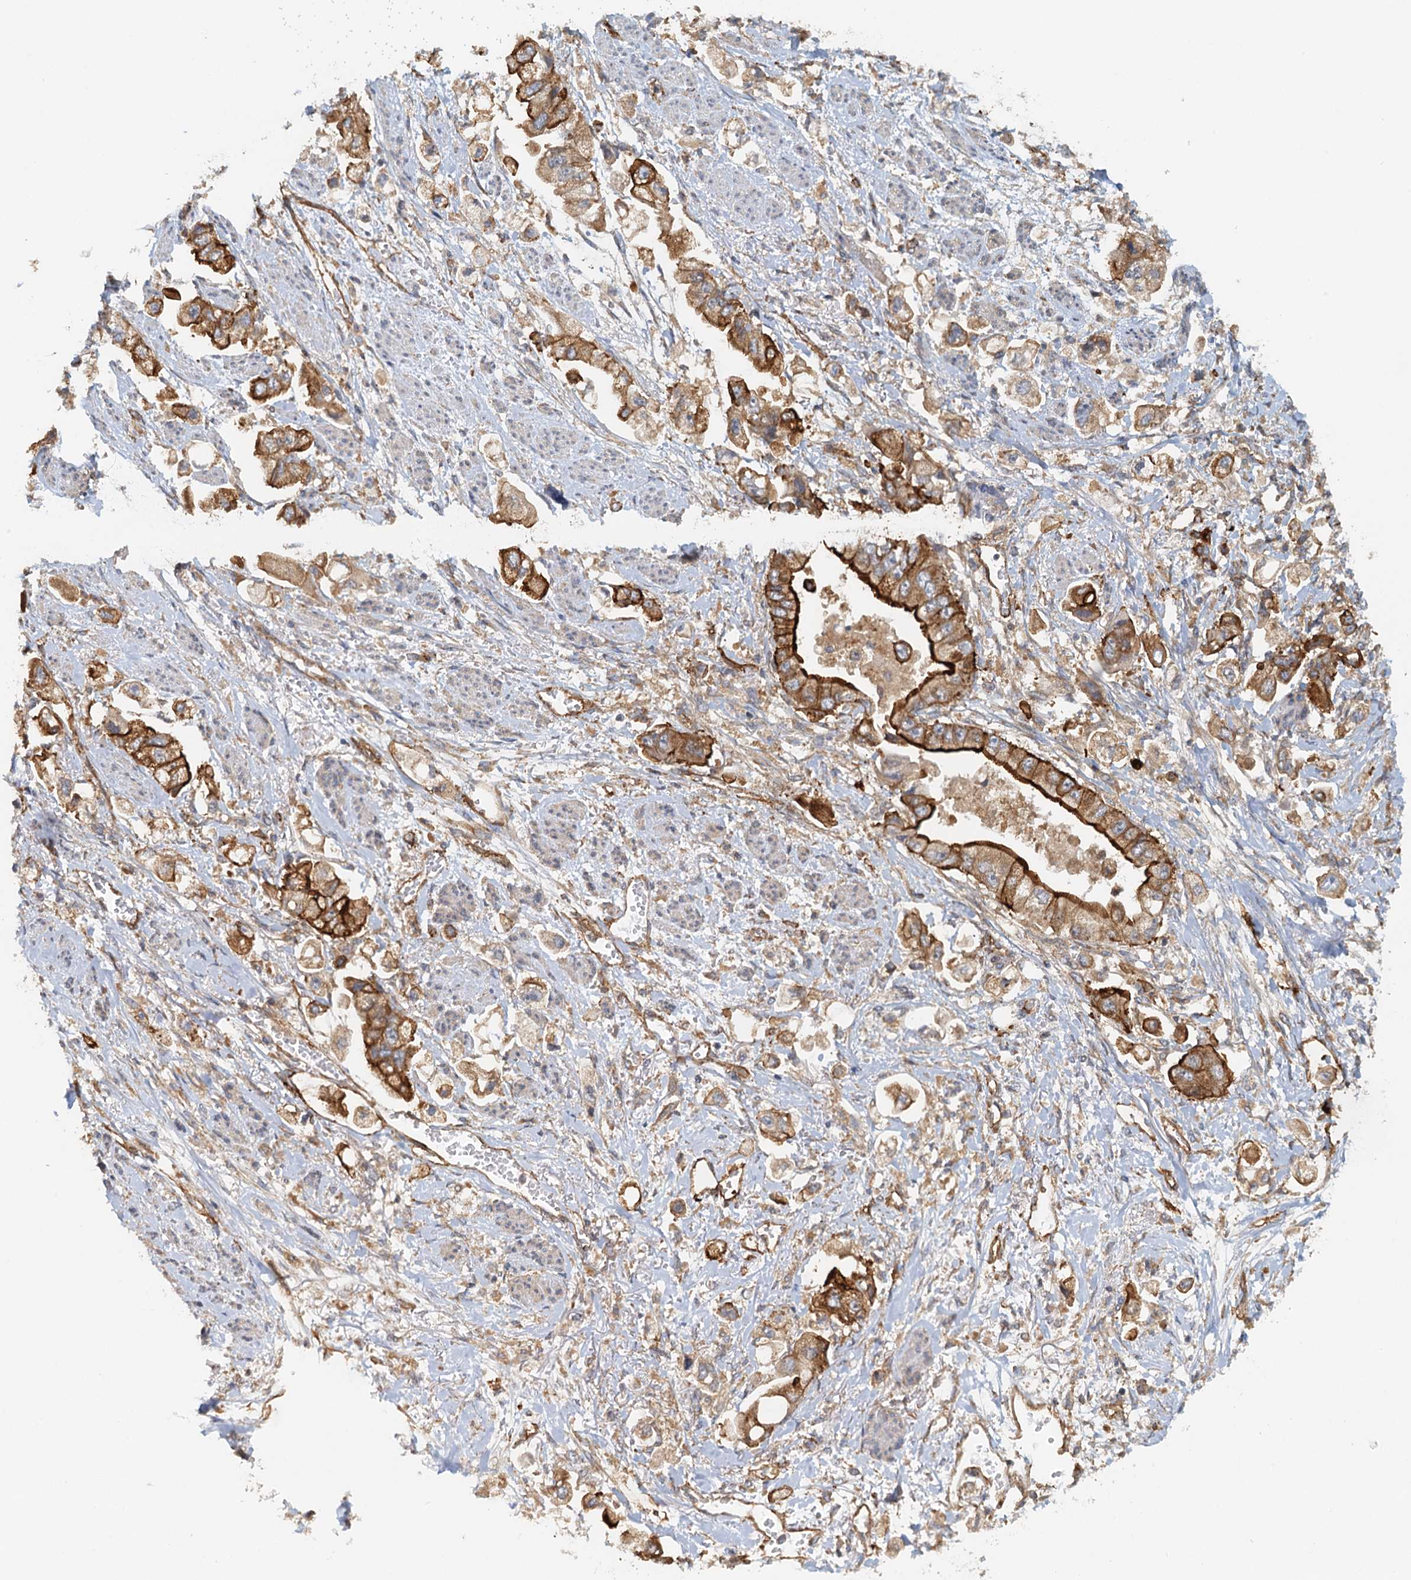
{"staining": {"intensity": "strong", "quantity": ">75%", "location": "cytoplasmic/membranous"}, "tissue": "stomach cancer", "cell_type": "Tumor cells", "image_type": "cancer", "snomed": [{"axis": "morphology", "description": "Adenocarcinoma, NOS"}, {"axis": "topography", "description": "Stomach"}], "caption": "Adenocarcinoma (stomach) was stained to show a protein in brown. There is high levels of strong cytoplasmic/membranous staining in about >75% of tumor cells.", "gene": "NIPAL3", "patient": {"sex": "male", "age": 62}}